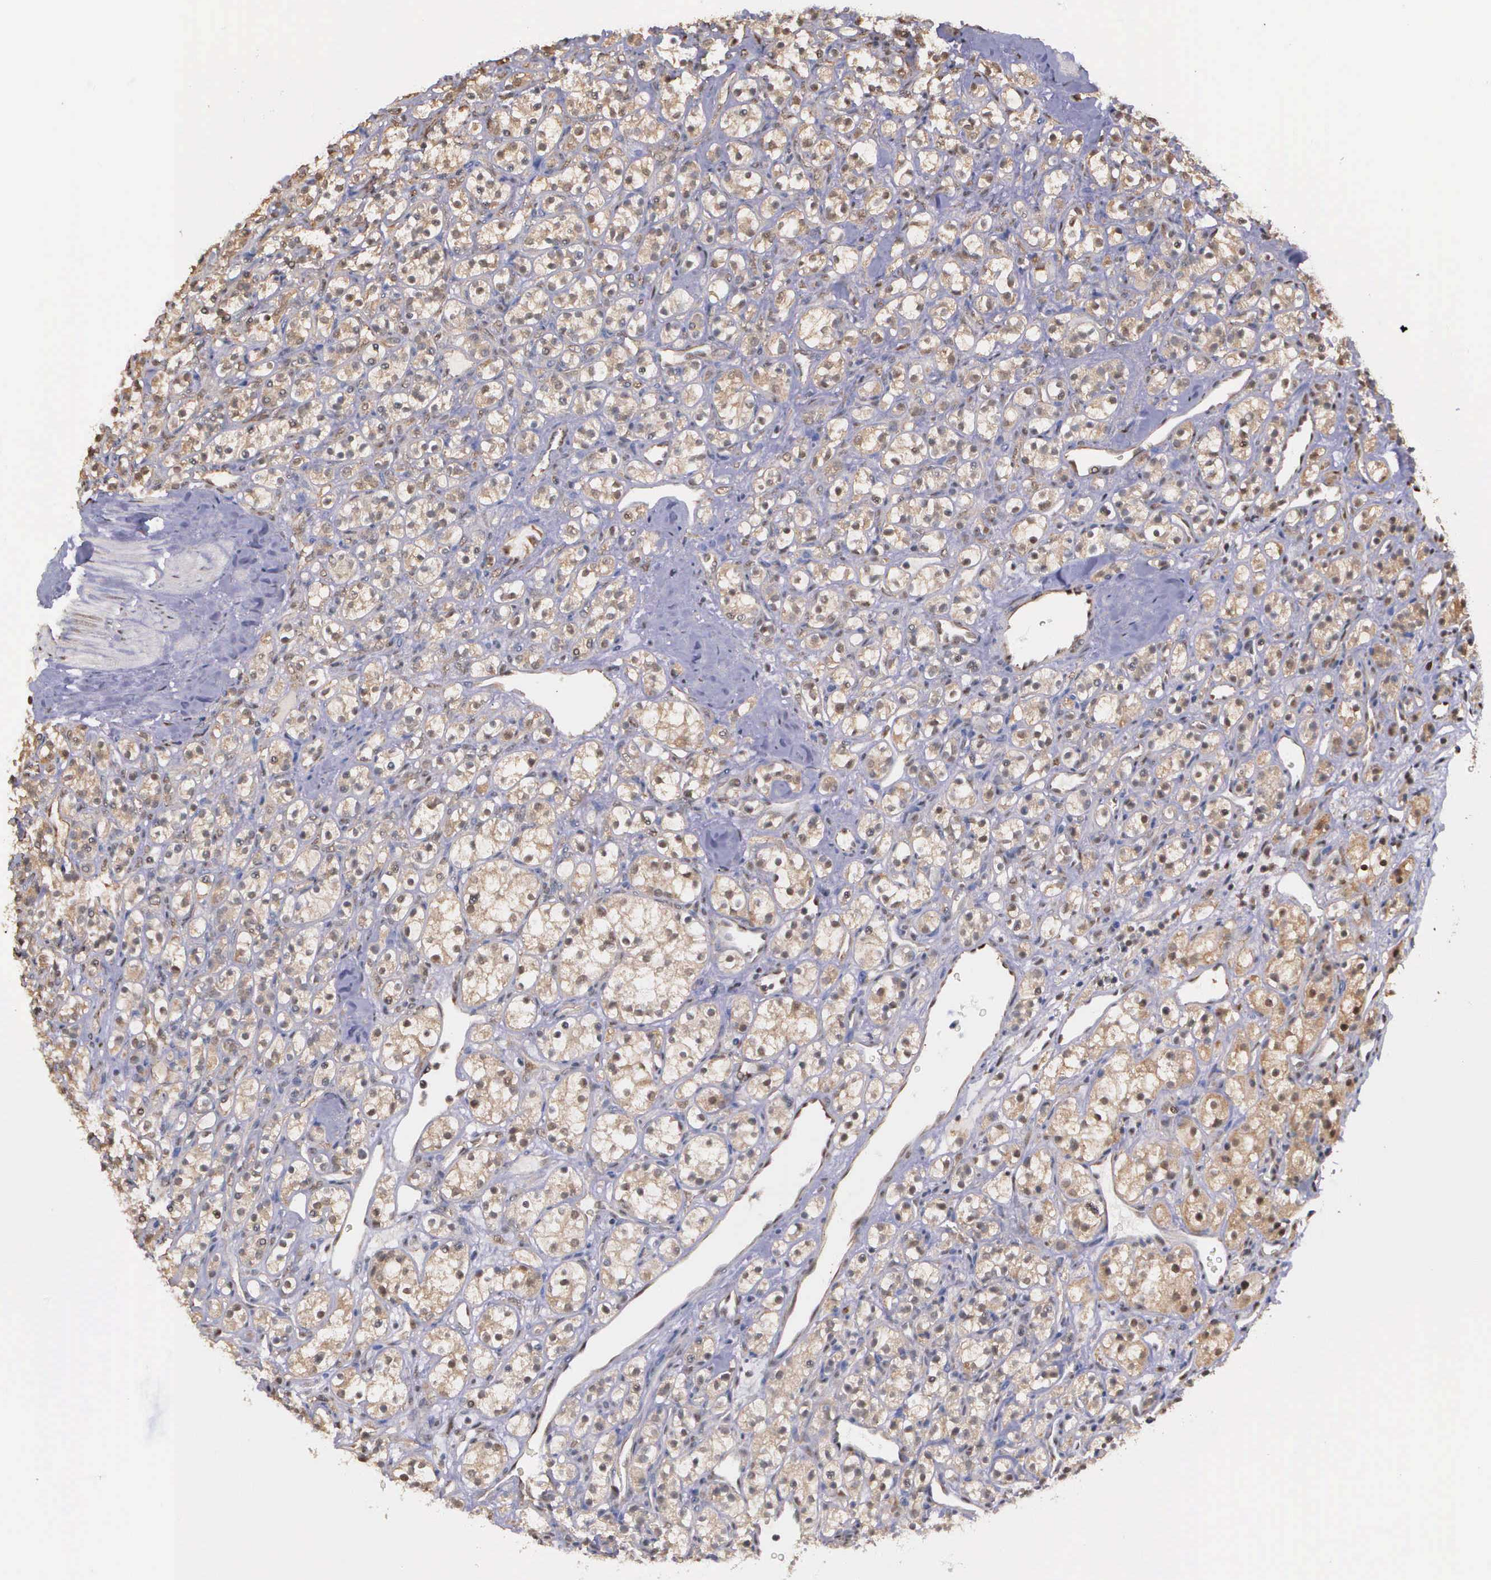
{"staining": {"intensity": "moderate", "quantity": ">75%", "location": "cytoplasmic/membranous,nuclear"}, "tissue": "renal cancer", "cell_type": "Tumor cells", "image_type": "cancer", "snomed": [{"axis": "morphology", "description": "Adenocarcinoma, NOS"}, {"axis": "topography", "description": "Kidney"}], "caption": "Renal adenocarcinoma stained for a protein exhibits moderate cytoplasmic/membranous and nuclear positivity in tumor cells.", "gene": "PSMC1", "patient": {"sex": "male", "age": 77}}